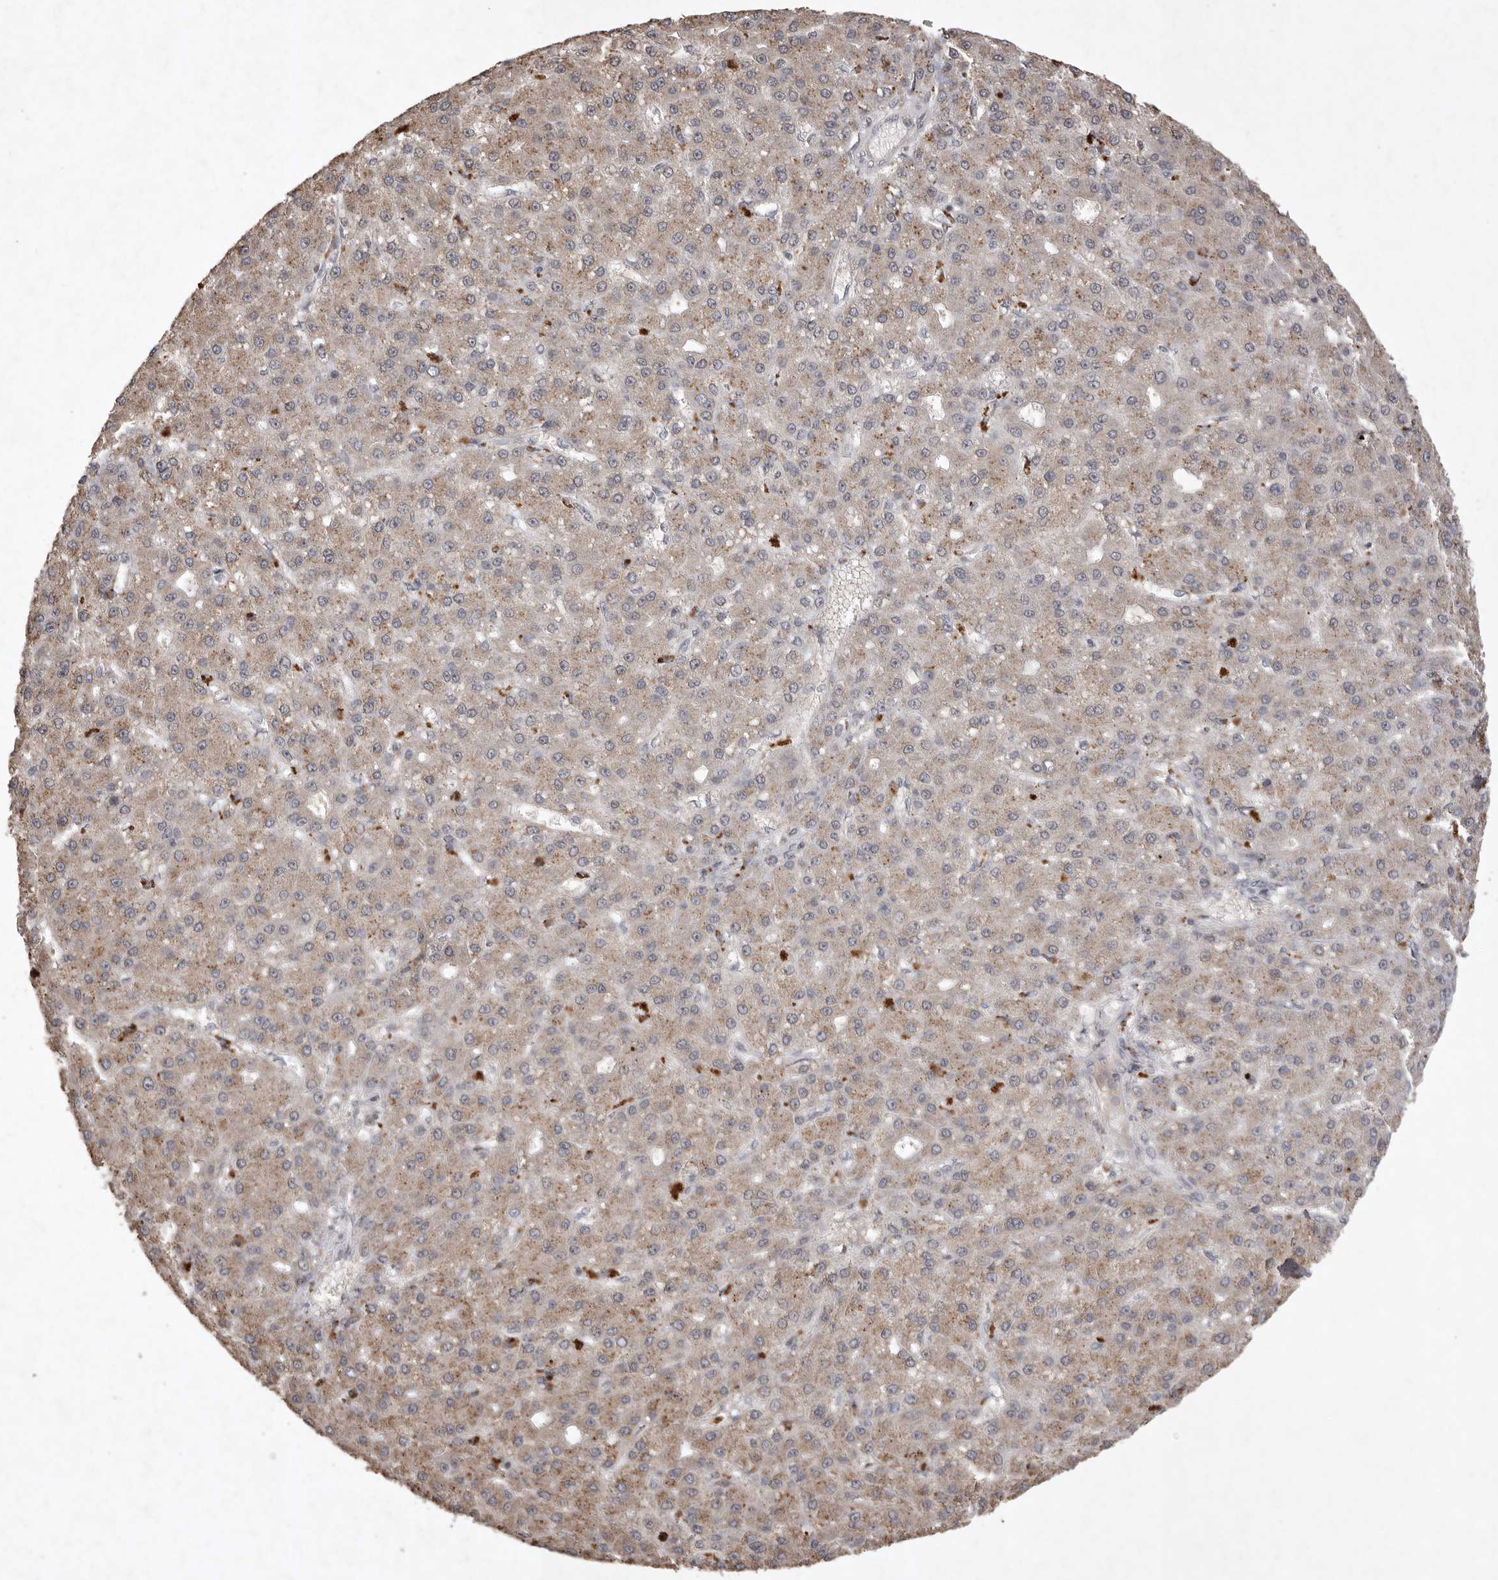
{"staining": {"intensity": "weak", "quantity": ">75%", "location": "cytoplasmic/membranous"}, "tissue": "liver cancer", "cell_type": "Tumor cells", "image_type": "cancer", "snomed": [{"axis": "morphology", "description": "Carcinoma, Hepatocellular, NOS"}, {"axis": "topography", "description": "Liver"}], "caption": "The micrograph demonstrates immunohistochemical staining of hepatocellular carcinoma (liver). There is weak cytoplasmic/membranous staining is appreciated in approximately >75% of tumor cells. The staining was performed using DAB to visualize the protein expression in brown, while the nuclei were stained in blue with hematoxylin (Magnification: 20x).", "gene": "APLNR", "patient": {"sex": "male", "age": 67}}